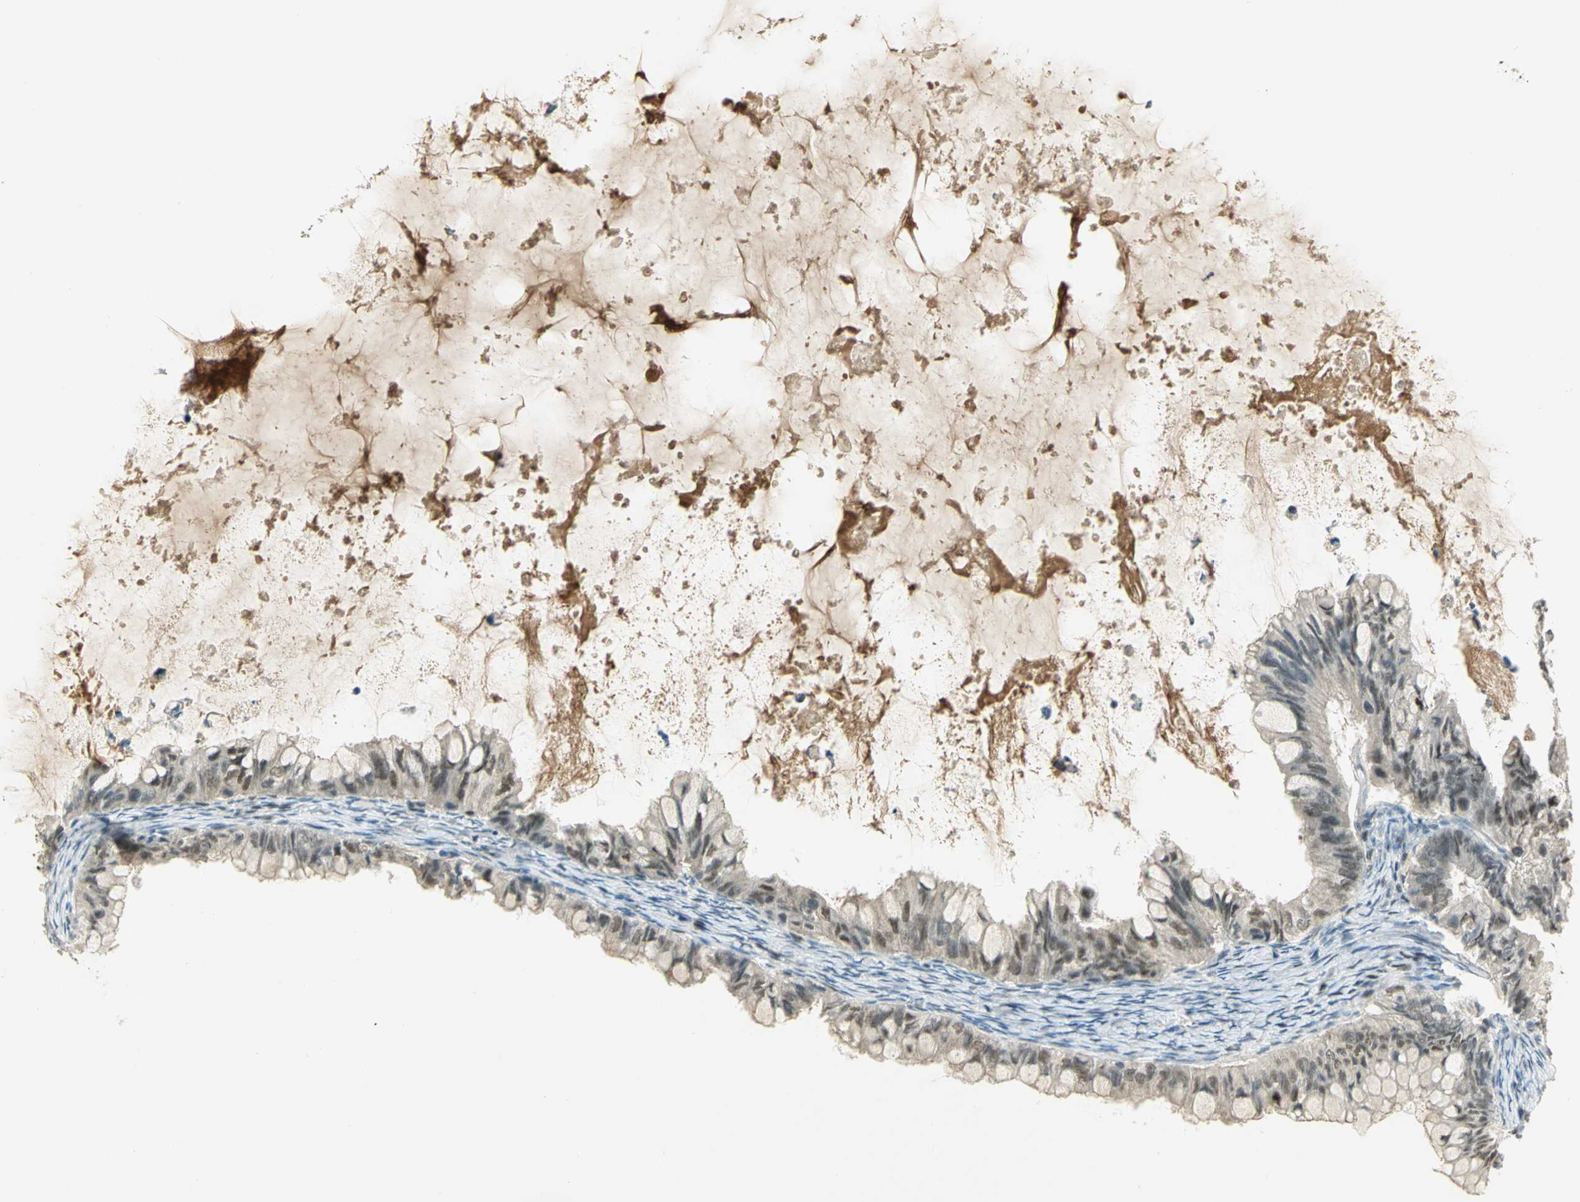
{"staining": {"intensity": "weak", "quantity": "25%-75%", "location": "cytoplasmic/membranous,nuclear"}, "tissue": "ovarian cancer", "cell_type": "Tumor cells", "image_type": "cancer", "snomed": [{"axis": "morphology", "description": "Cystadenocarcinoma, mucinous, NOS"}, {"axis": "topography", "description": "Ovary"}], "caption": "Brown immunohistochemical staining in human mucinous cystadenocarcinoma (ovarian) displays weak cytoplasmic/membranous and nuclear expression in approximately 25%-75% of tumor cells.", "gene": "BIRC2", "patient": {"sex": "female", "age": 80}}